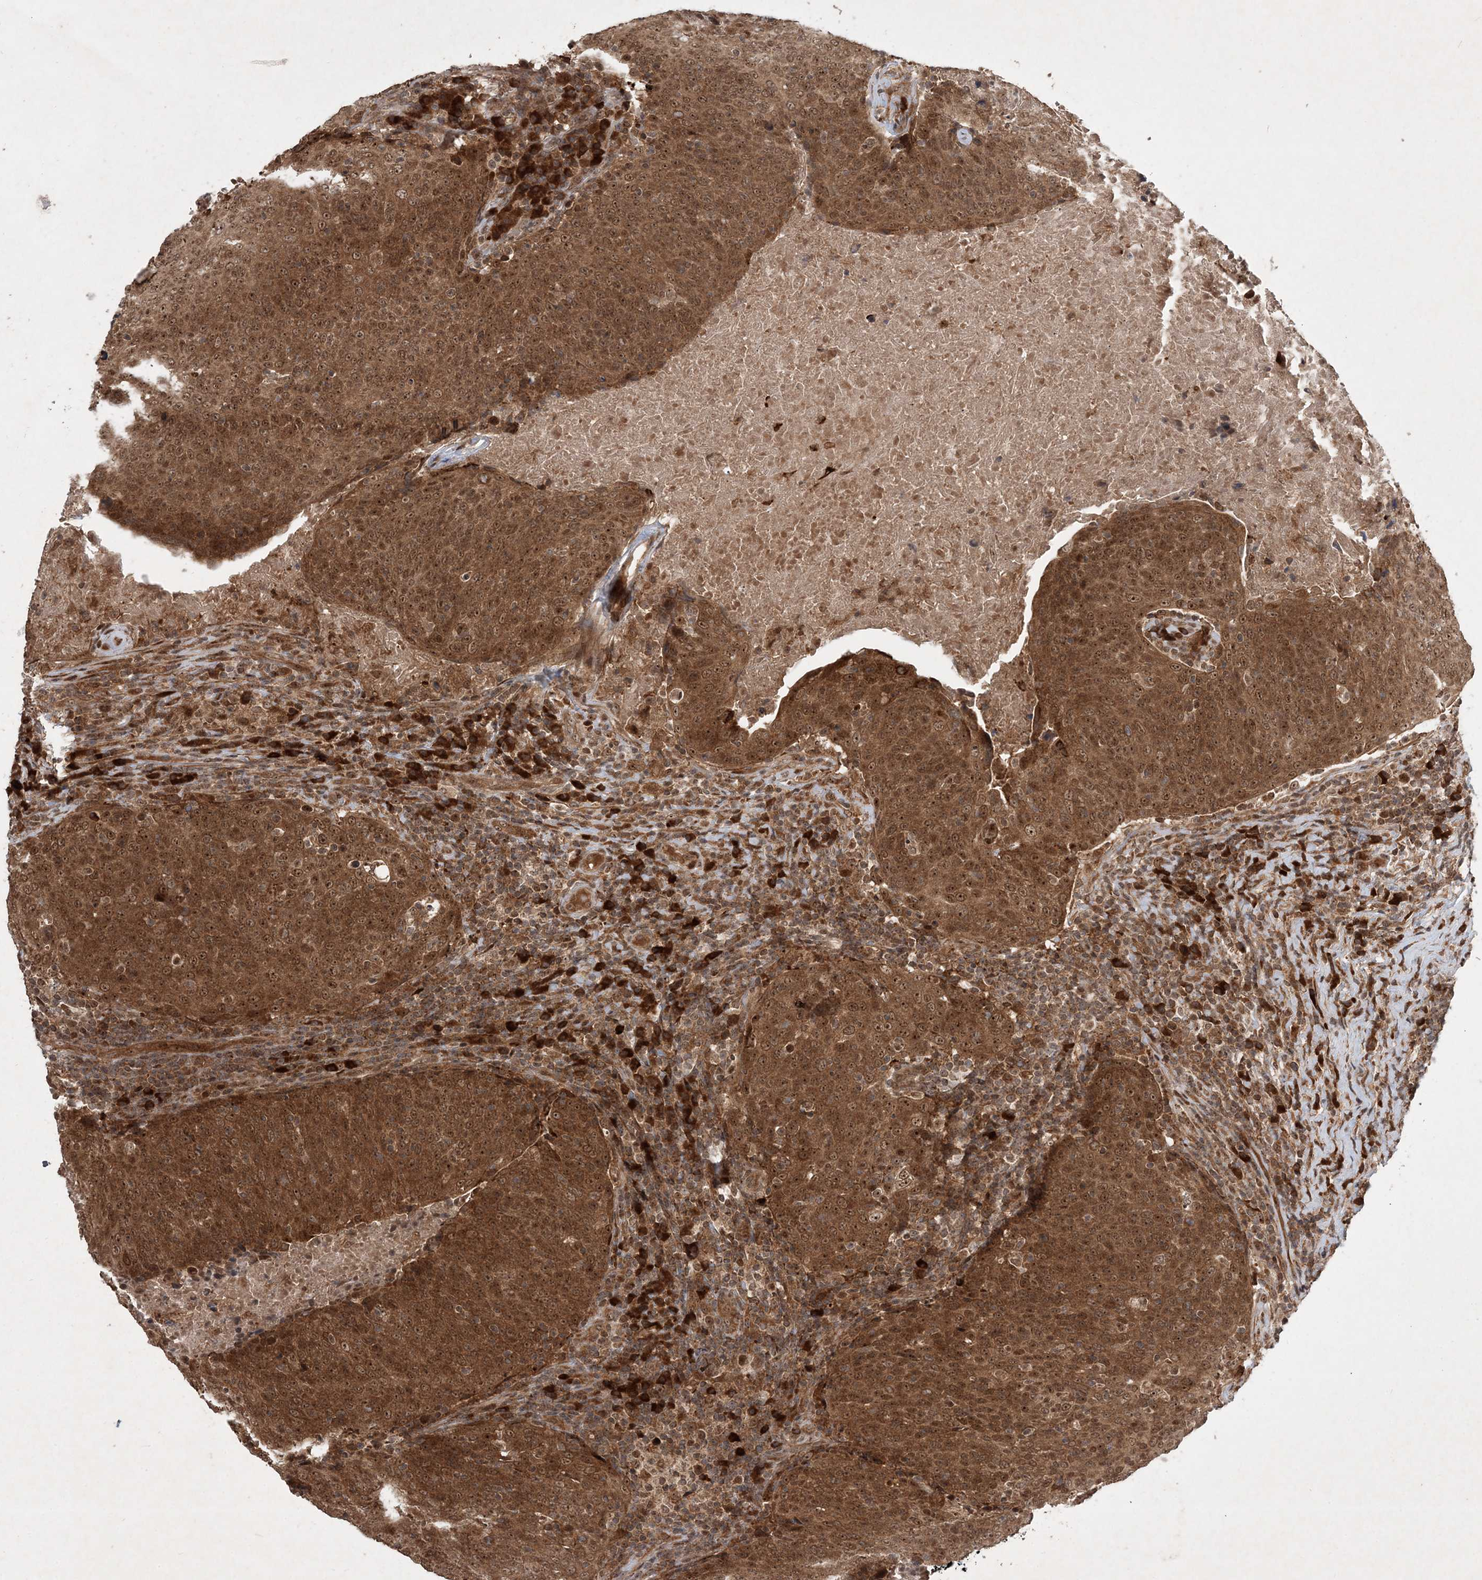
{"staining": {"intensity": "moderate", "quantity": ">75%", "location": "cytoplasmic/membranous,nuclear"}, "tissue": "head and neck cancer", "cell_type": "Tumor cells", "image_type": "cancer", "snomed": [{"axis": "morphology", "description": "Squamous cell carcinoma, NOS"}, {"axis": "morphology", "description": "Squamous cell carcinoma, metastatic, NOS"}, {"axis": "topography", "description": "Lymph node"}, {"axis": "topography", "description": "Head-Neck"}], "caption": "Metastatic squamous cell carcinoma (head and neck) tissue reveals moderate cytoplasmic/membranous and nuclear expression in about >75% of tumor cells, visualized by immunohistochemistry. (DAB (3,3'-diaminobenzidine) IHC, brown staining for protein, blue staining for nuclei).", "gene": "UBR3", "patient": {"sex": "male", "age": 62}}